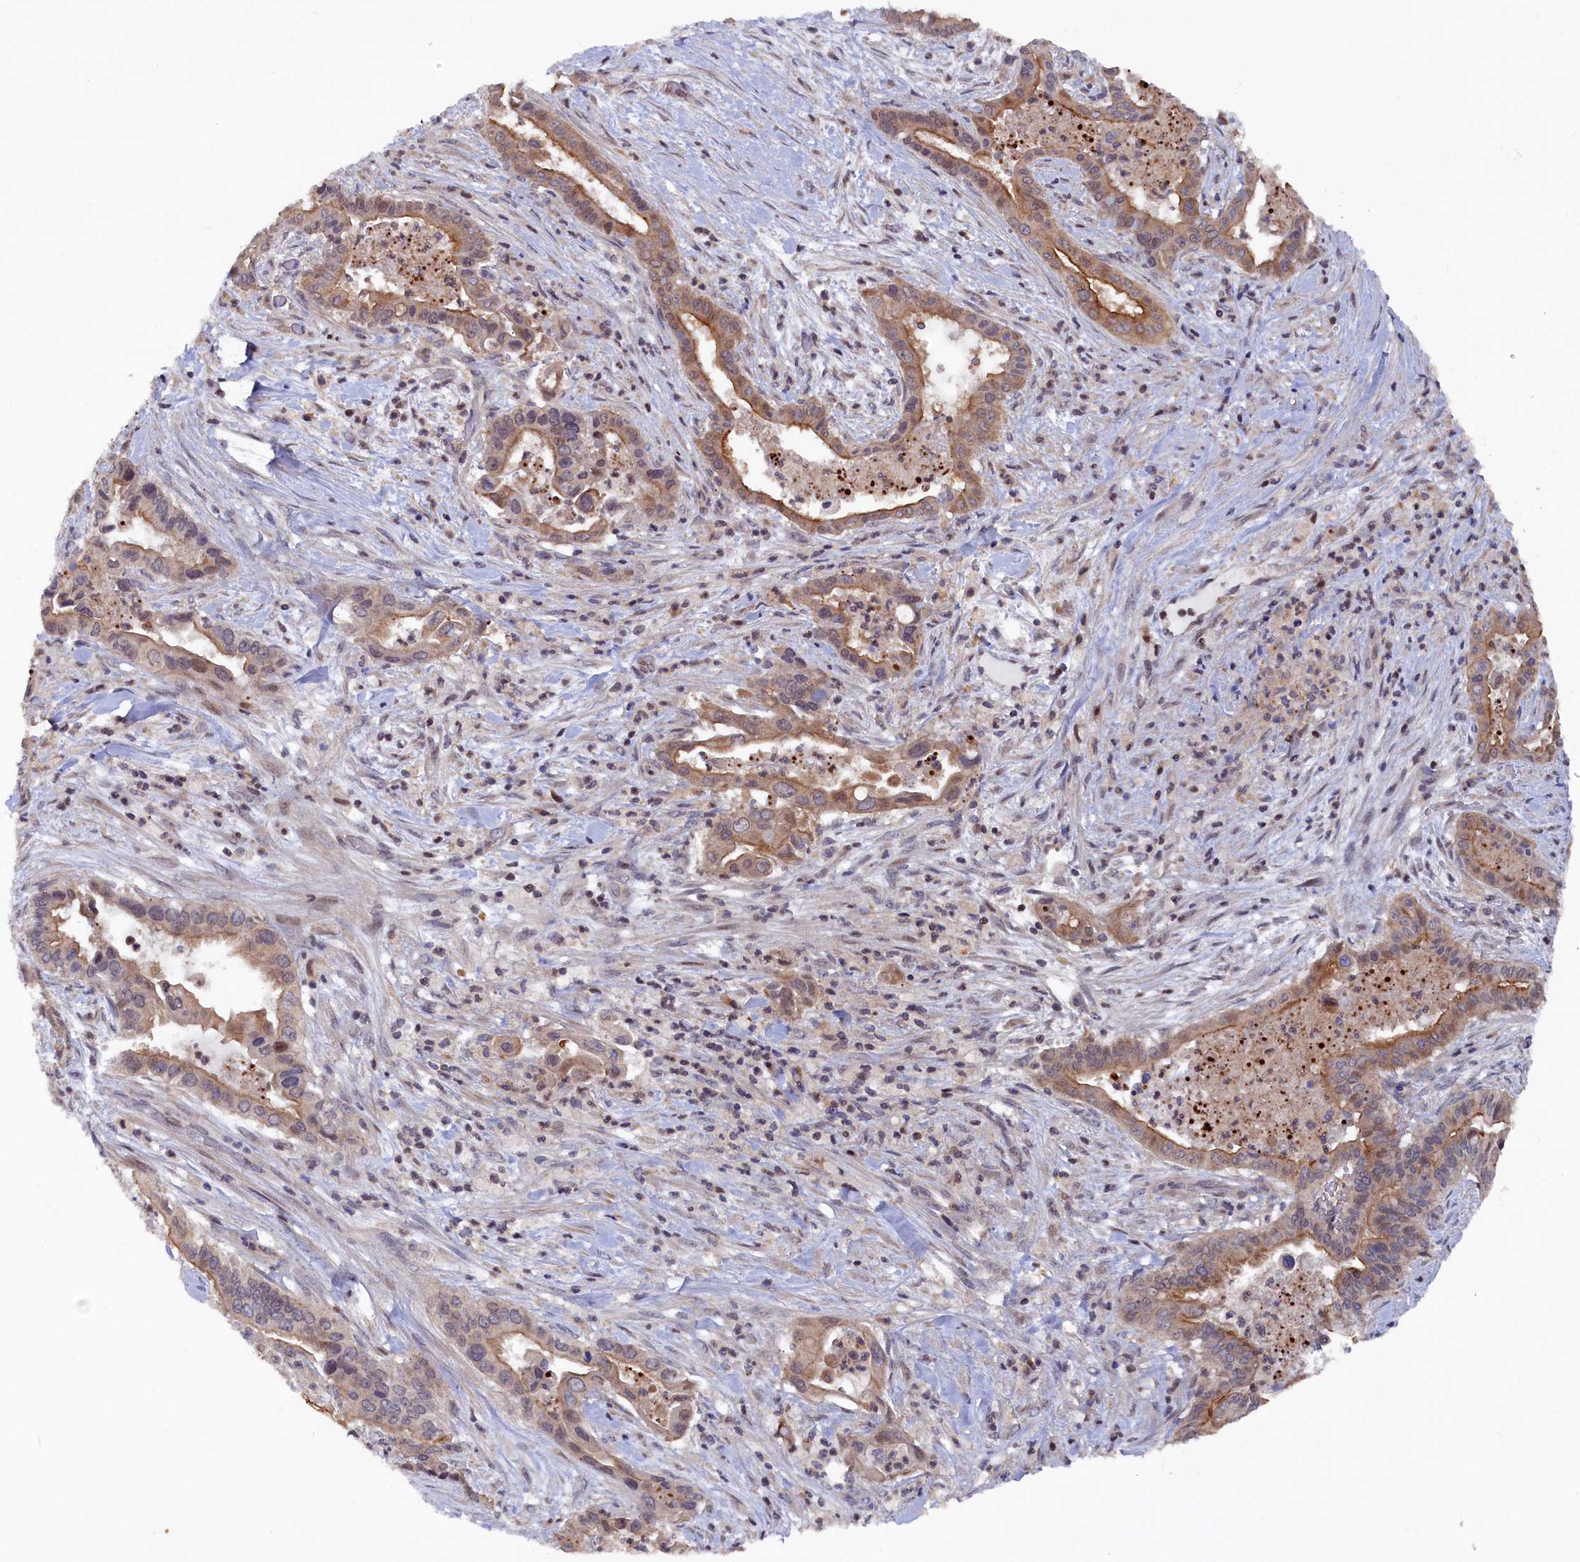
{"staining": {"intensity": "moderate", "quantity": "25%-75%", "location": "cytoplasmic/membranous,nuclear"}, "tissue": "pancreatic cancer", "cell_type": "Tumor cells", "image_type": "cancer", "snomed": [{"axis": "morphology", "description": "Adenocarcinoma, NOS"}, {"axis": "topography", "description": "Pancreas"}], "caption": "Human adenocarcinoma (pancreatic) stained with a brown dye demonstrates moderate cytoplasmic/membranous and nuclear positive expression in about 25%-75% of tumor cells.", "gene": "TMC5", "patient": {"sex": "female", "age": 77}}